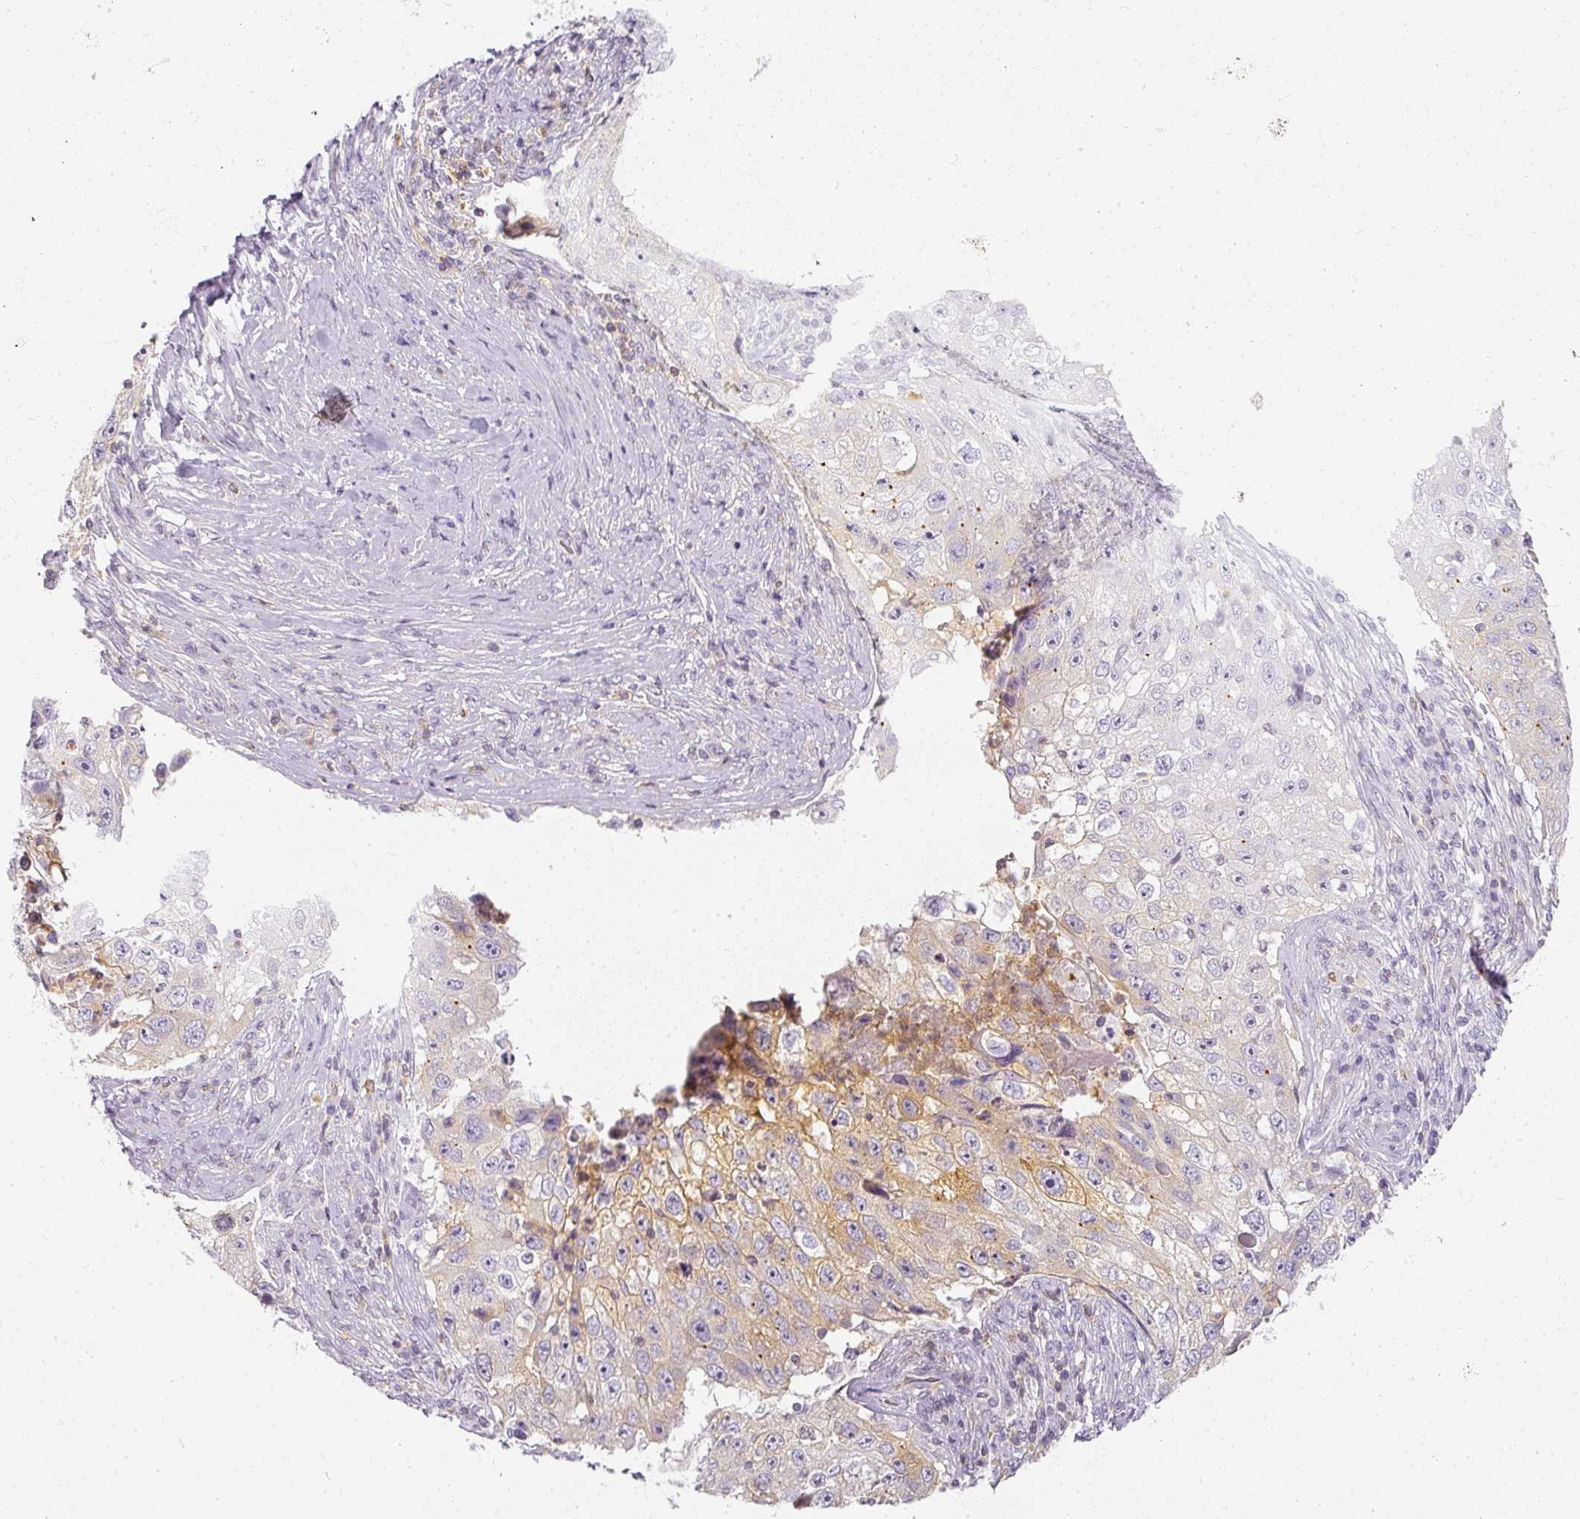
{"staining": {"intensity": "weak", "quantity": "25%-75%", "location": "cytoplasmic/membranous"}, "tissue": "lung cancer", "cell_type": "Tumor cells", "image_type": "cancer", "snomed": [{"axis": "morphology", "description": "Squamous cell carcinoma, NOS"}, {"axis": "topography", "description": "Lung"}], "caption": "Immunohistochemistry (IHC) staining of lung cancer, which demonstrates low levels of weak cytoplasmic/membranous staining in approximately 25%-75% of tumor cells indicating weak cytoplasmic/membranous protein expression. The staining was performed using DAB (3,3'-diaminobenzidine) (brown) for protein detection and nuclei were counterstained in hematoxylin (blue).", "gene": "TMEM42", "patient": {"sex": "male", "age": 64}}